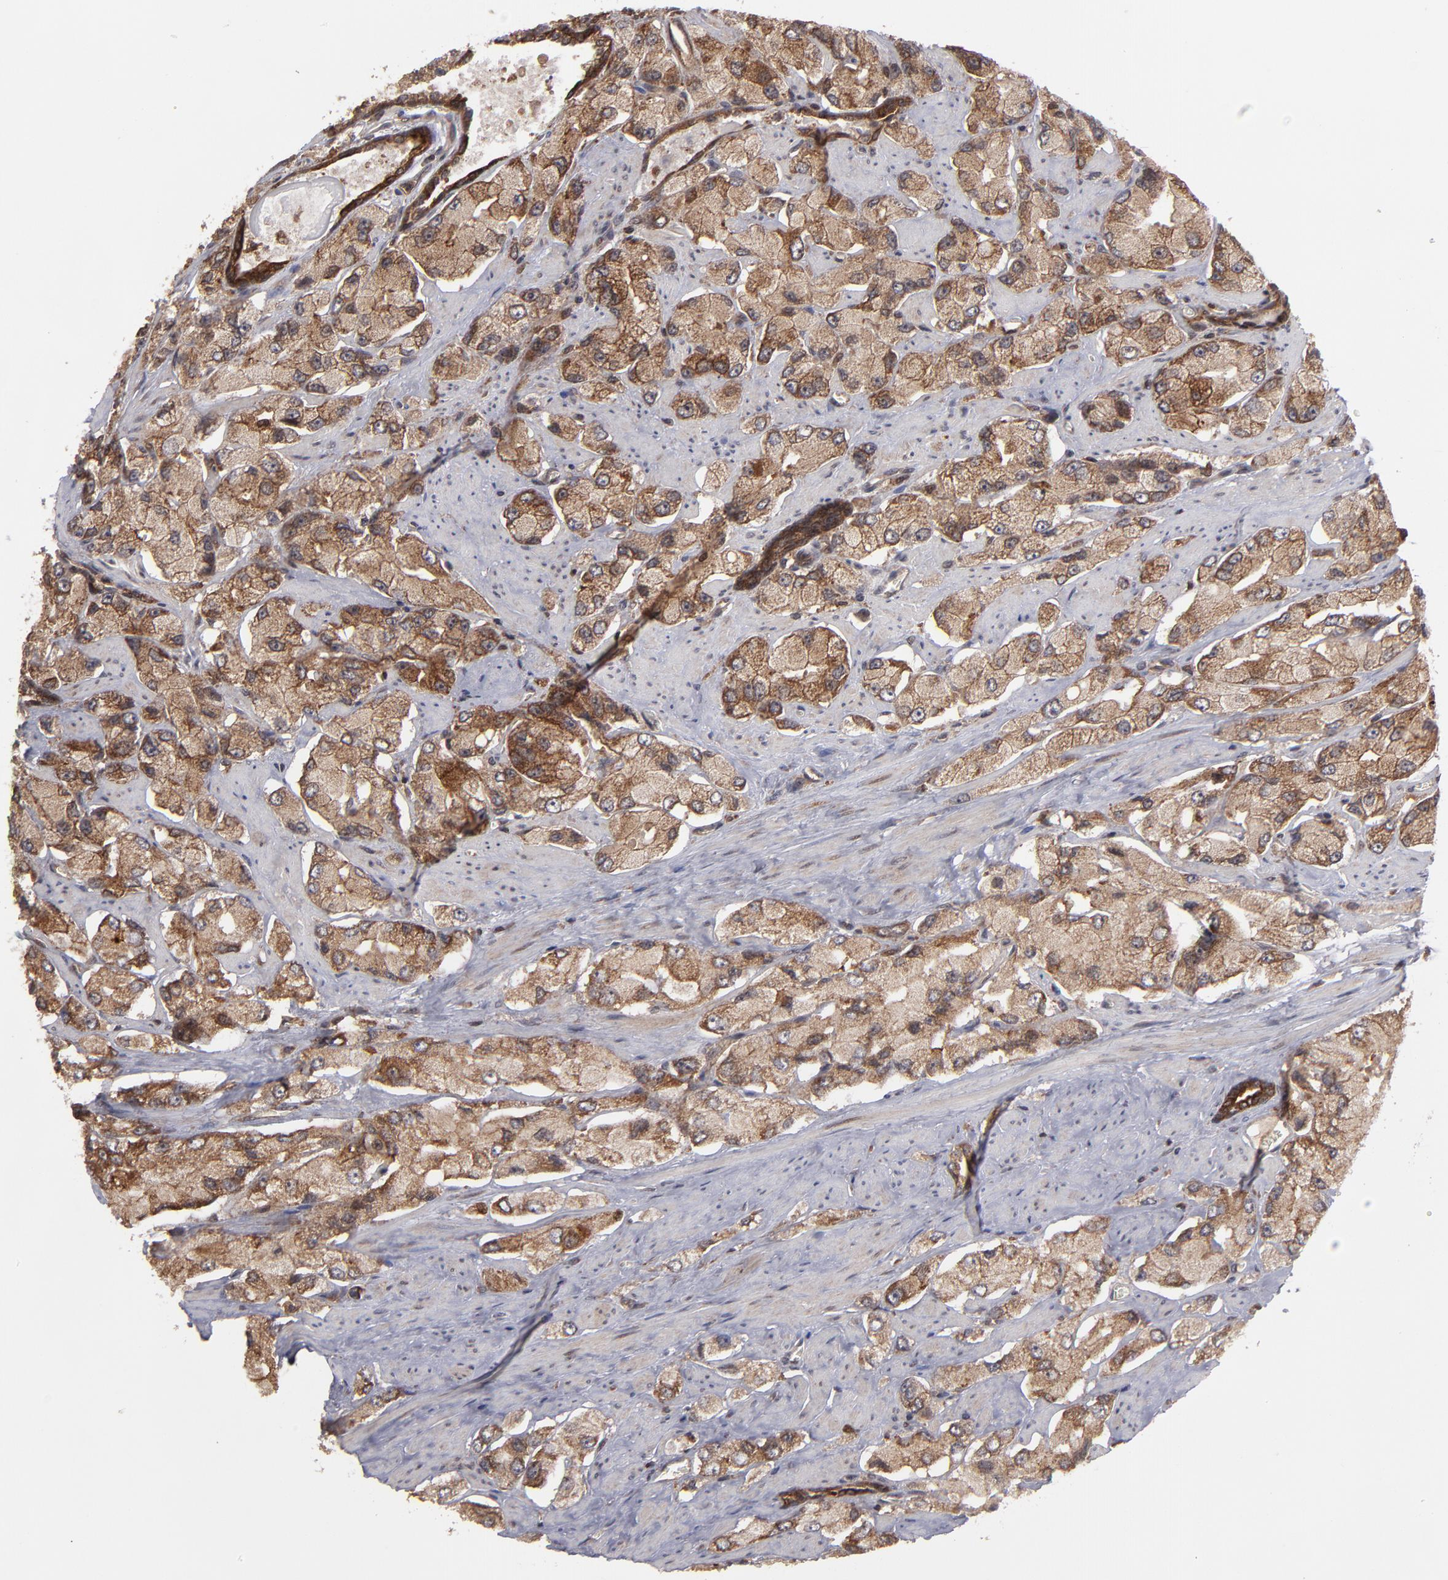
{"staining": {"intensity": "strong", "quantity": ">75%", "location": "cytoplasmic/membranous,nuclear"}, "tissue": "prostate cancer", "cell_type": "Tumor cells", "image_type": "cancer", "snomed": [{"axis": "morphology", "description": "Adenocarcinoma, High grade"}, {"axis": "topography", "description": "Prostate"}], "caption": "Strong cytoplasmic/membranous and nuclear staining is identified in approximately >75% of tumor cells in prostate cancer.", "gene": "RGS6", "patient": {"sex": "male", "age": 58}}